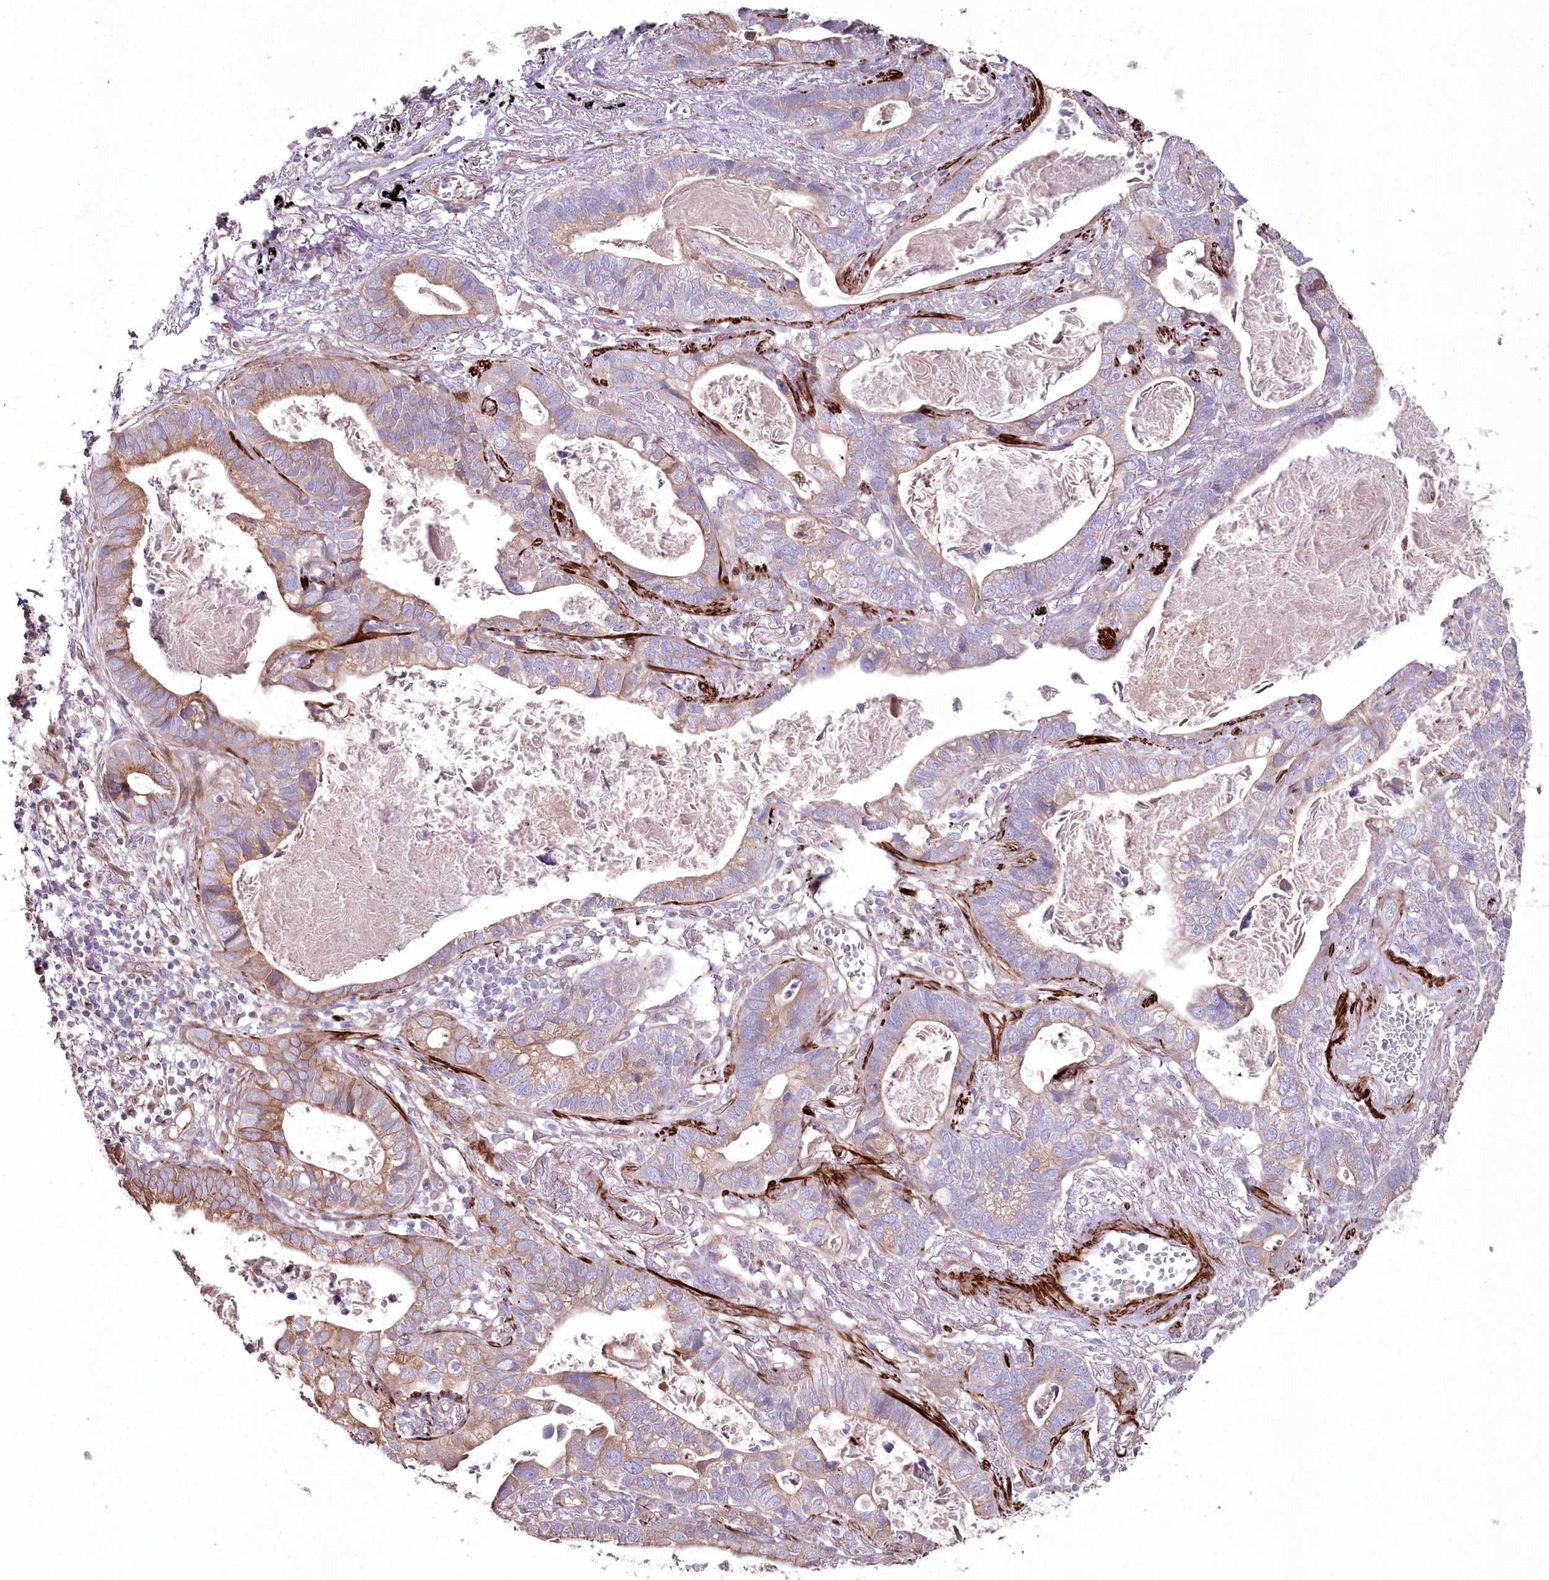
{"staining": {"intensity": "moderate", "quantity": ">75%", "location": "cytoplasmic/membranous"}, "tissue": "lung cancer", "cell_type": "Tumor cells", "image_type": "cancer", "snomed": [{"axis": "morphology", "description": "Adenocarcinoma, NOS"}, {"axis": "topography", "description": "Lung"}], "caption": "A medium amount of moderate cytoplasmic/membranous staining is identified in about >75% of tumor cells in adenocarcinoma (lung) tissue.", "gene": "SUMF1", "patient": {"sex": "male", "age": 67}}